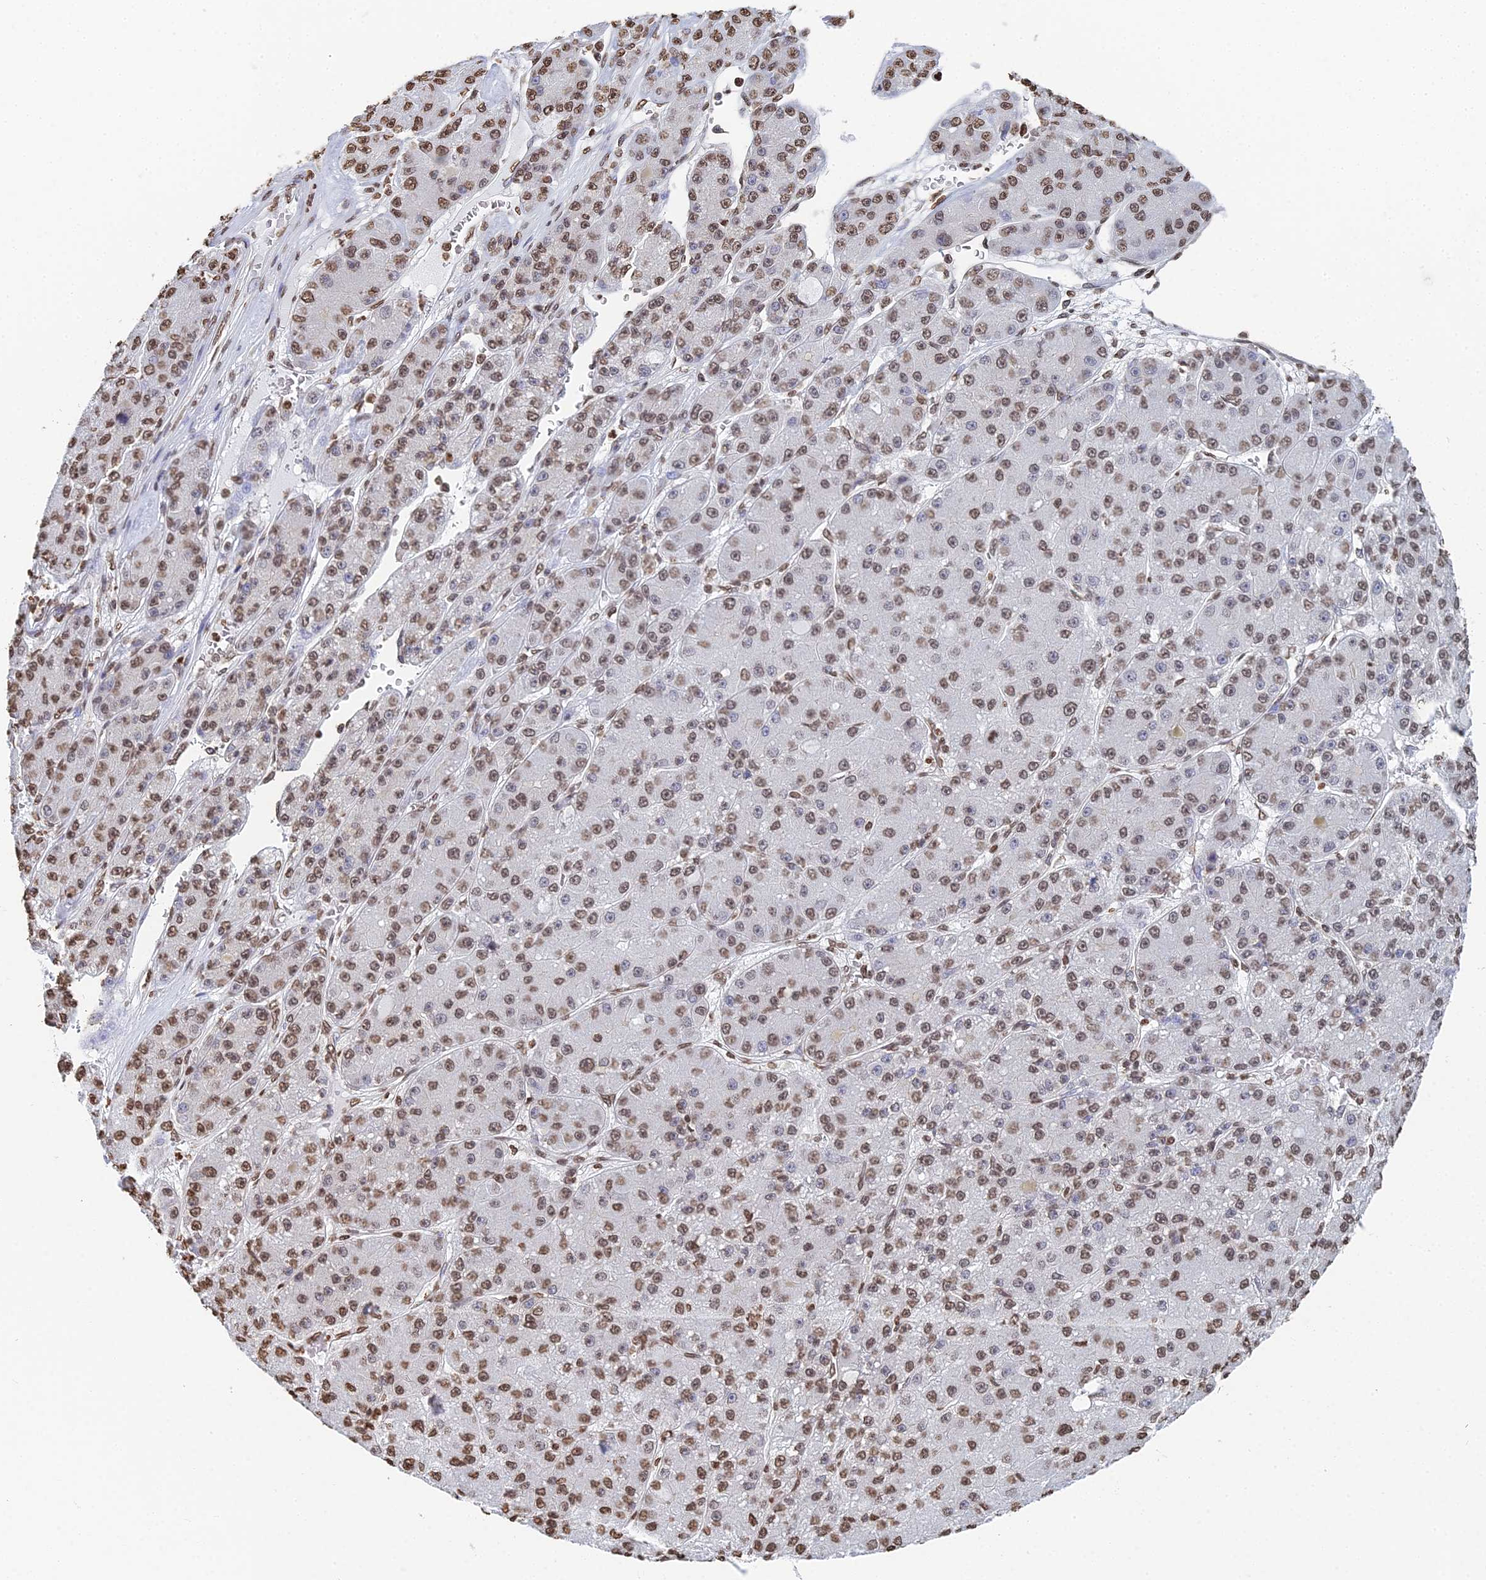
{"staining": {"intensity": "moderate", "quantity": ">75%", "location": "nuclear"}, "tissue": "liver cancer", "cell_type": "Tumor cells", "image_type": "cancer", "snomed": [{"axis": "morphology", "description": "Carcinoma, Hepatocellular, NOS"}, {"axis": "topography", "description": "Liver"}], "caption": "IHC photomicrograph of neoplastic tissue: human liver cancer stained using immunohistochemistry (IHC) exhibits medium levels of moderate protein expression localized specifically in the nuclear of tumor cells, appearing as a nuclear brown color.", "gene": "GBP3", "patient": {"sex": "male", "age": 67}}